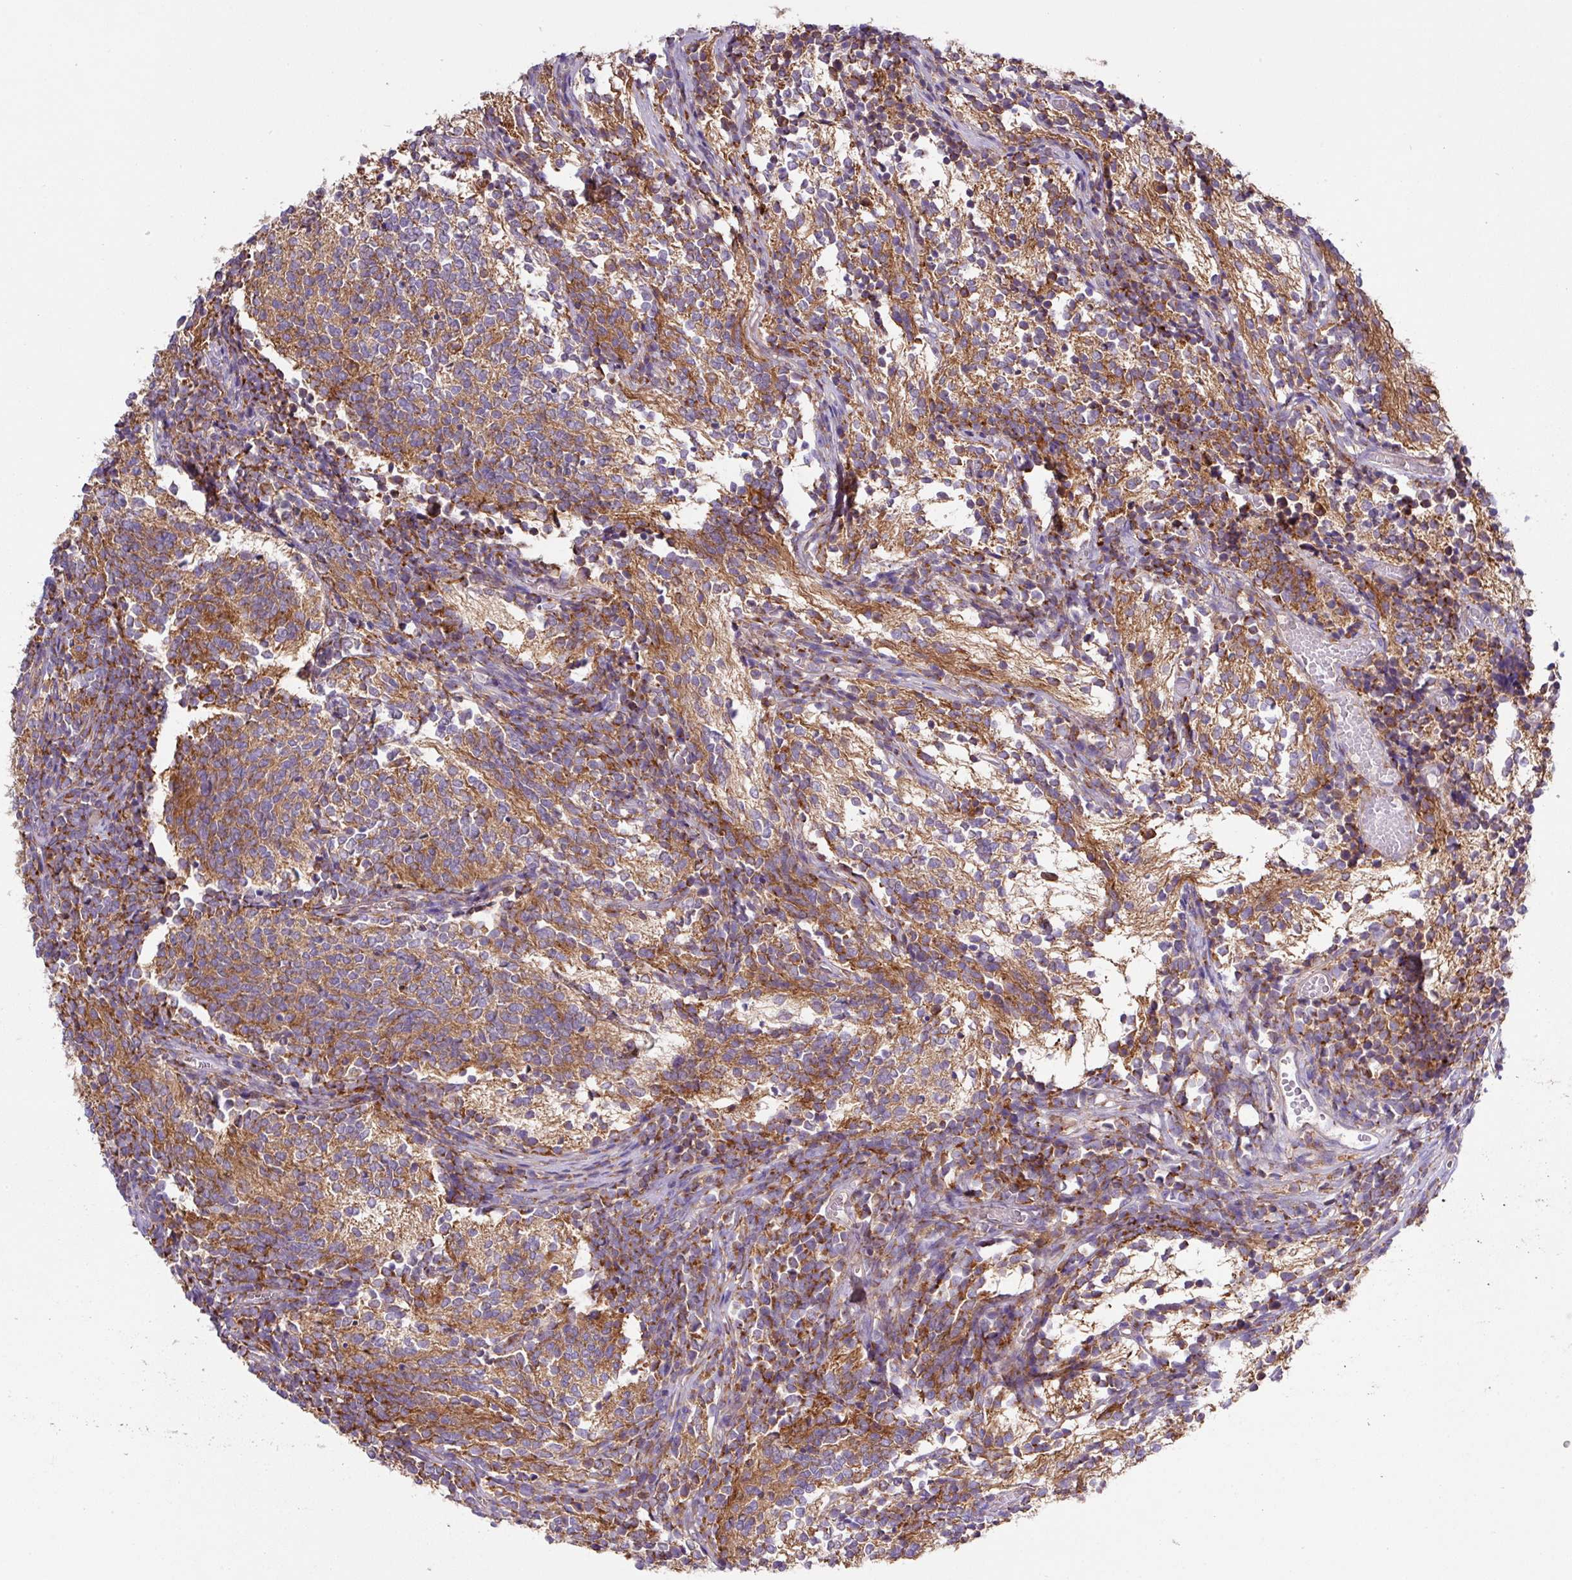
{"staining": {"intensity": "moderate", "quantity": "25%-75%", "location": "cytoplasmic/membranous"}, "tissue": "glioma", "cell_type": "Tumor cells", "image_type": "cancer", "snomed": [{"axis": "morphology", "description": "Glioma, malignant, Low grade"}, {"axis": "topography", "description": "Brain"}], "caption": "The micrograph exhibits immunohistochemical staining of glioma. There is moderate cytoplasmic/membranous expression is present in about 25%-75% of tumor cells.", "gene": "RIC1", "patient": {"sex": "female", "age": 1}}